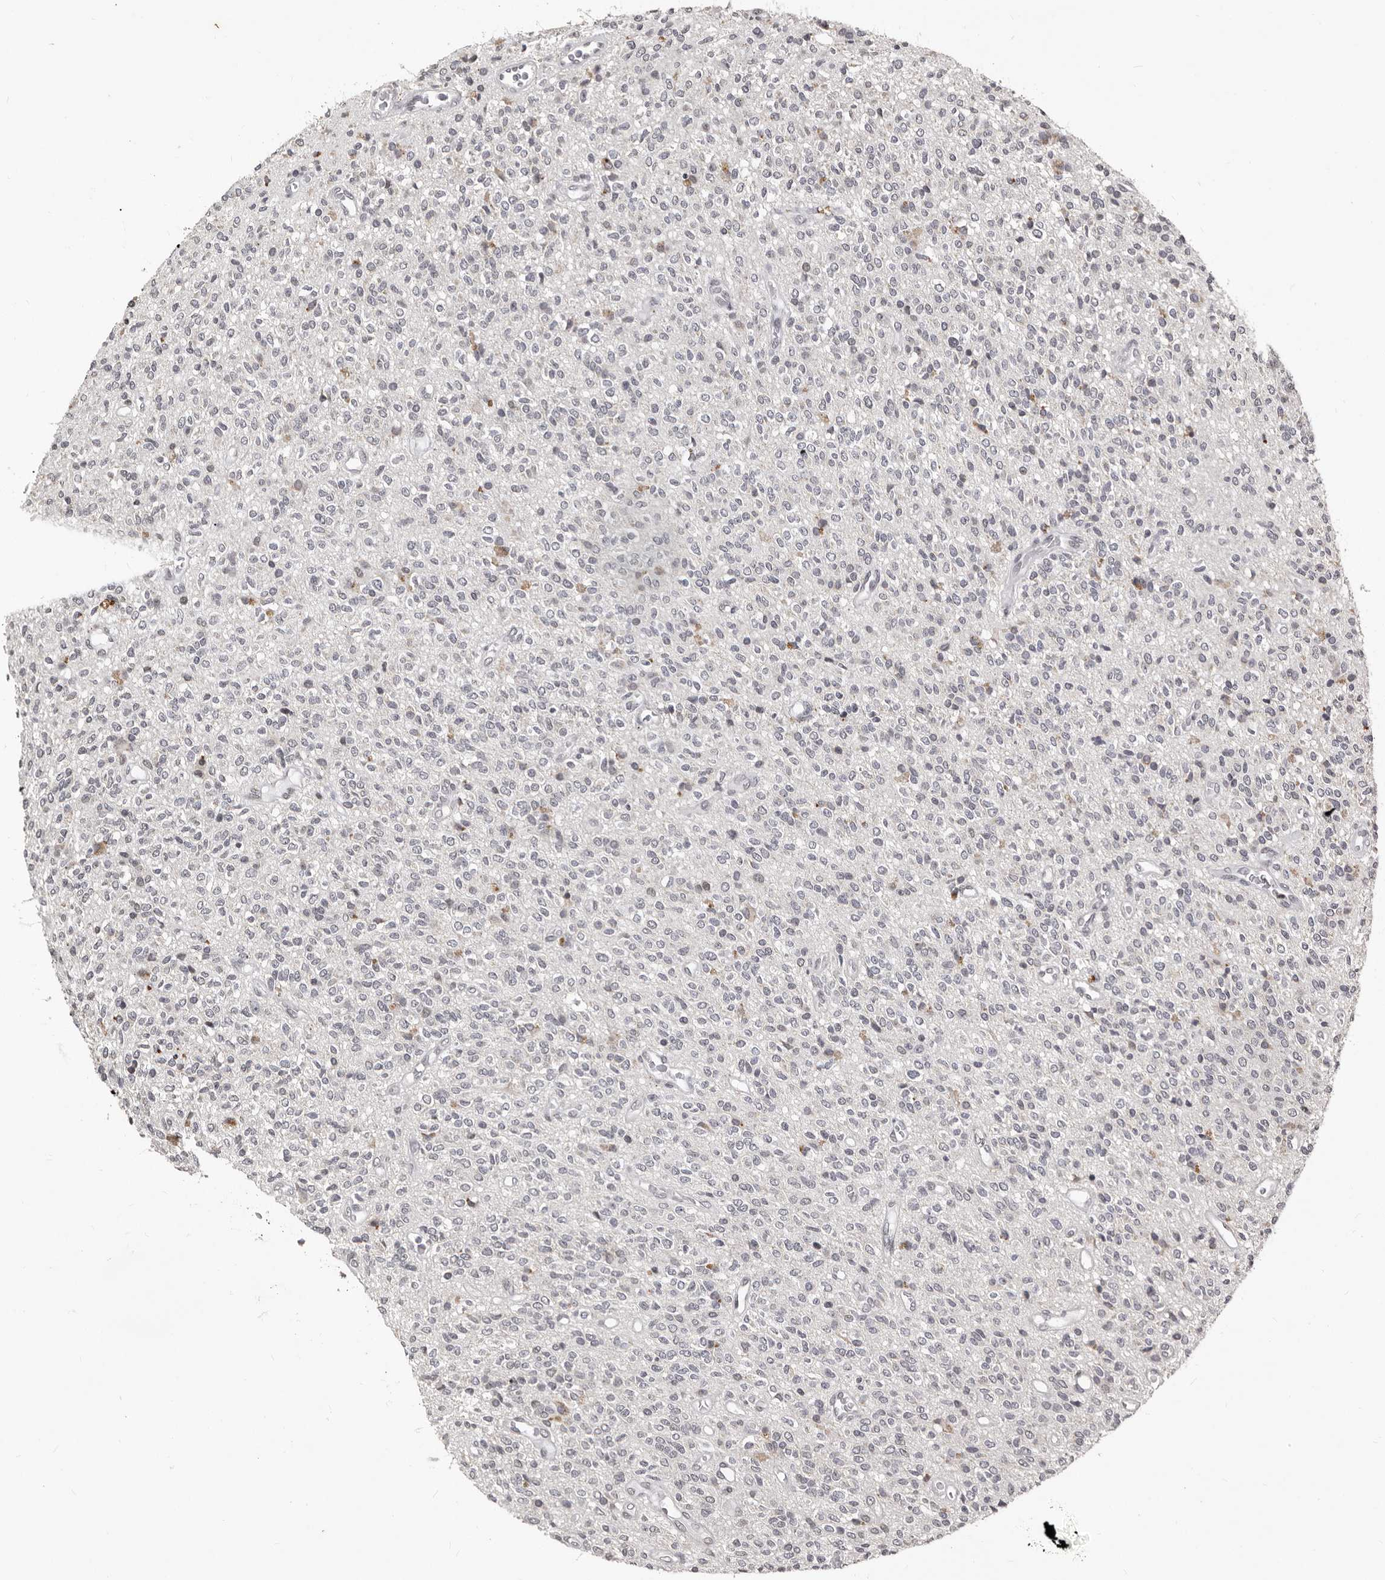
{"staining": {"intensity": "negative", "quantity": "none", "location": "none"}, "tissue": "glioma", "cell_type": "Tumor cells", "image_type": "cancer", "snomed": [{"axis": "morphology", "description": "Glioma, malignant, High grade"}, {"axis": "topography", "description": "Brain"}], "caption": "Photomicrograph shows no significant protein positivity in tumor cells of malignant high-grade glioma.", "gene": "THUMPD1", "patient": {"sex": "male", "age": 34}}